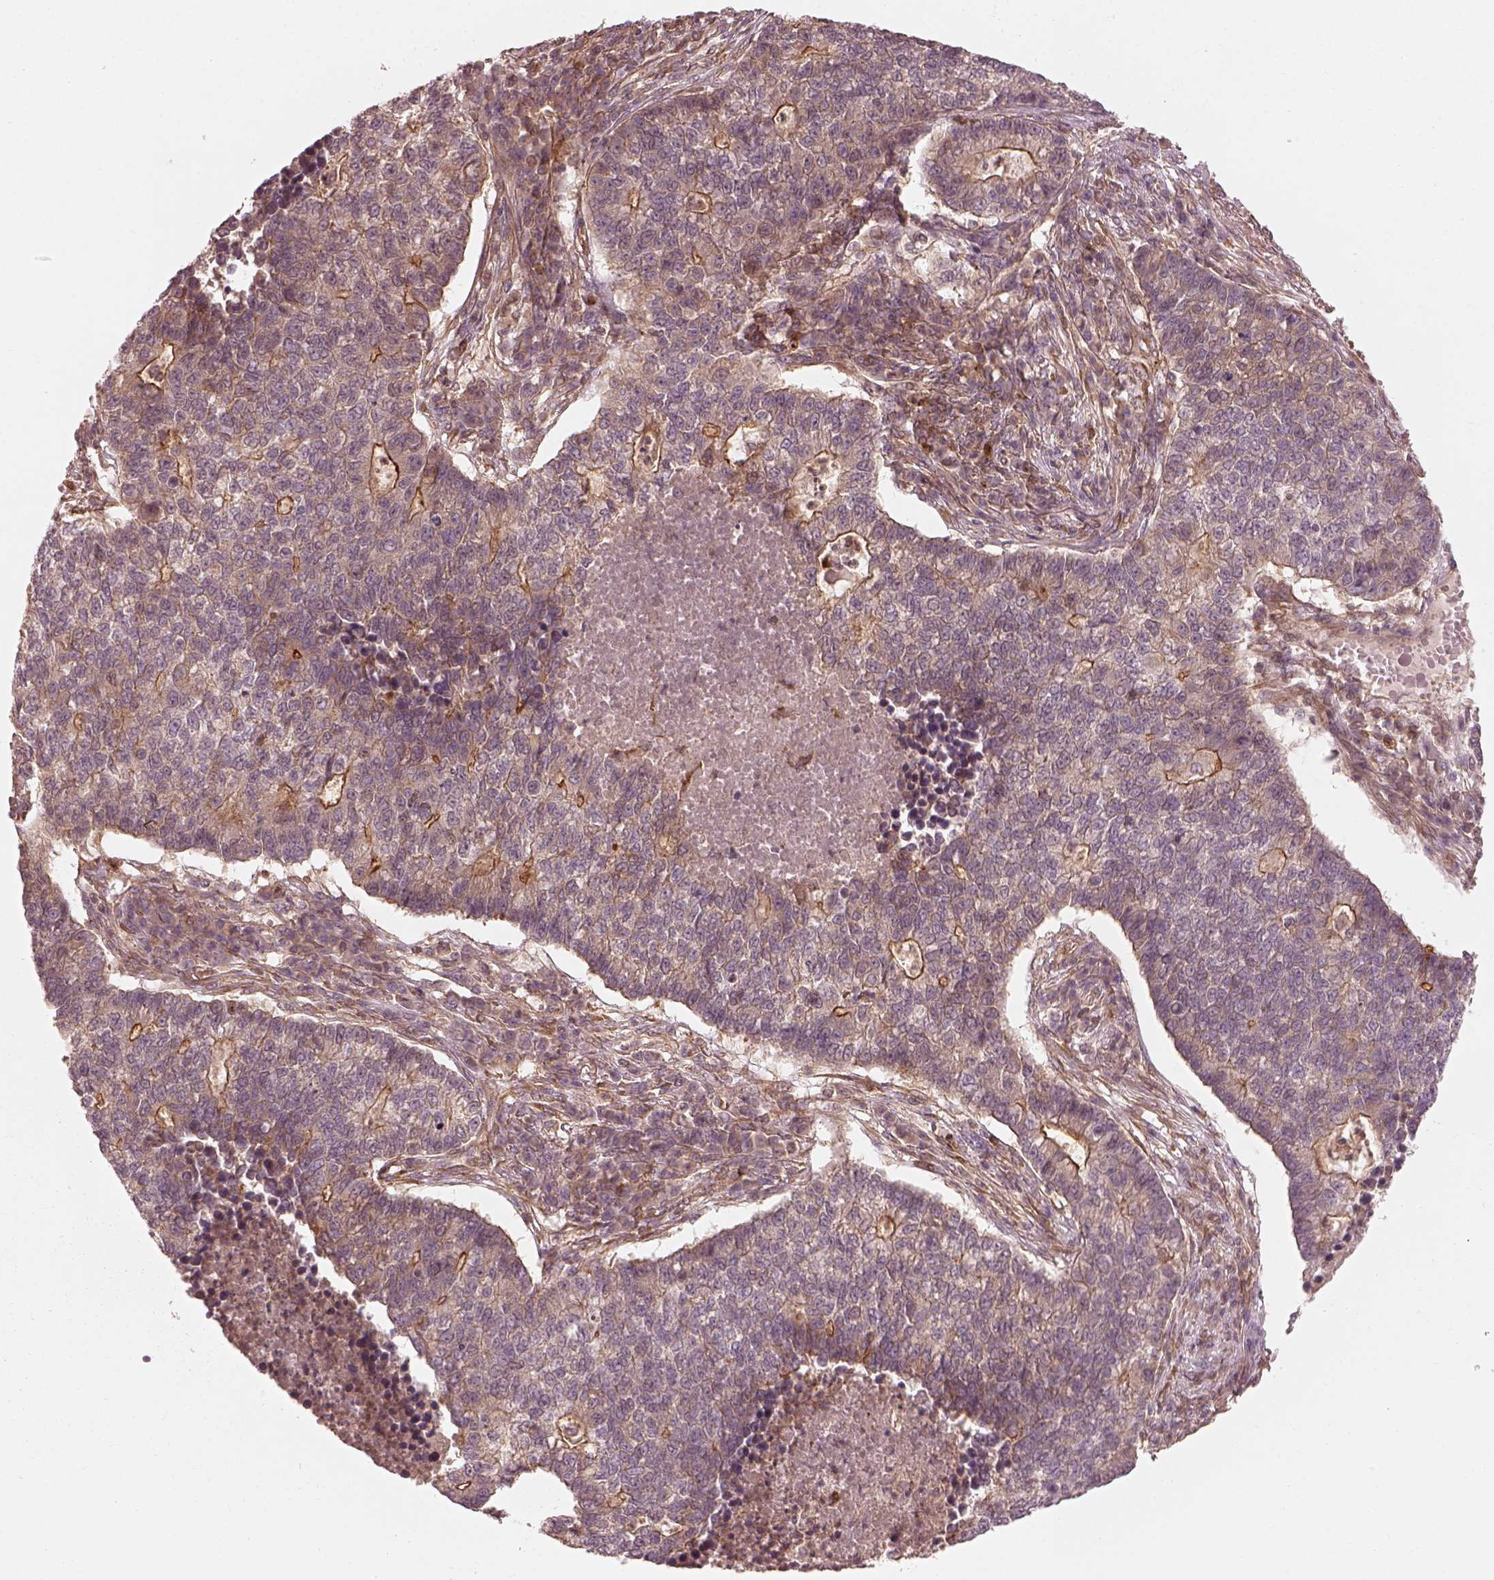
{"staining": {"intensity": "strong", "quantity": "<25%", "location": "cytoplasmic/membranous"}, "tissue": "lung cancer", "cell_type": "Tumor cells", "image_type": "cancer", "snomed": [{"axis": "morphology", "description": "Adenocarcinoma, NOS"}, {"axis": "topography", "description": "Lung"}], "caption": "Immunohistochemical staining of human adenocarcinoma (lung) displays strong cytoplasmic/membranous protein positivity in approximately <25% of tumor cells.", "gene": "FAM107B", "patient": {"sex": "male", "age": 57}}